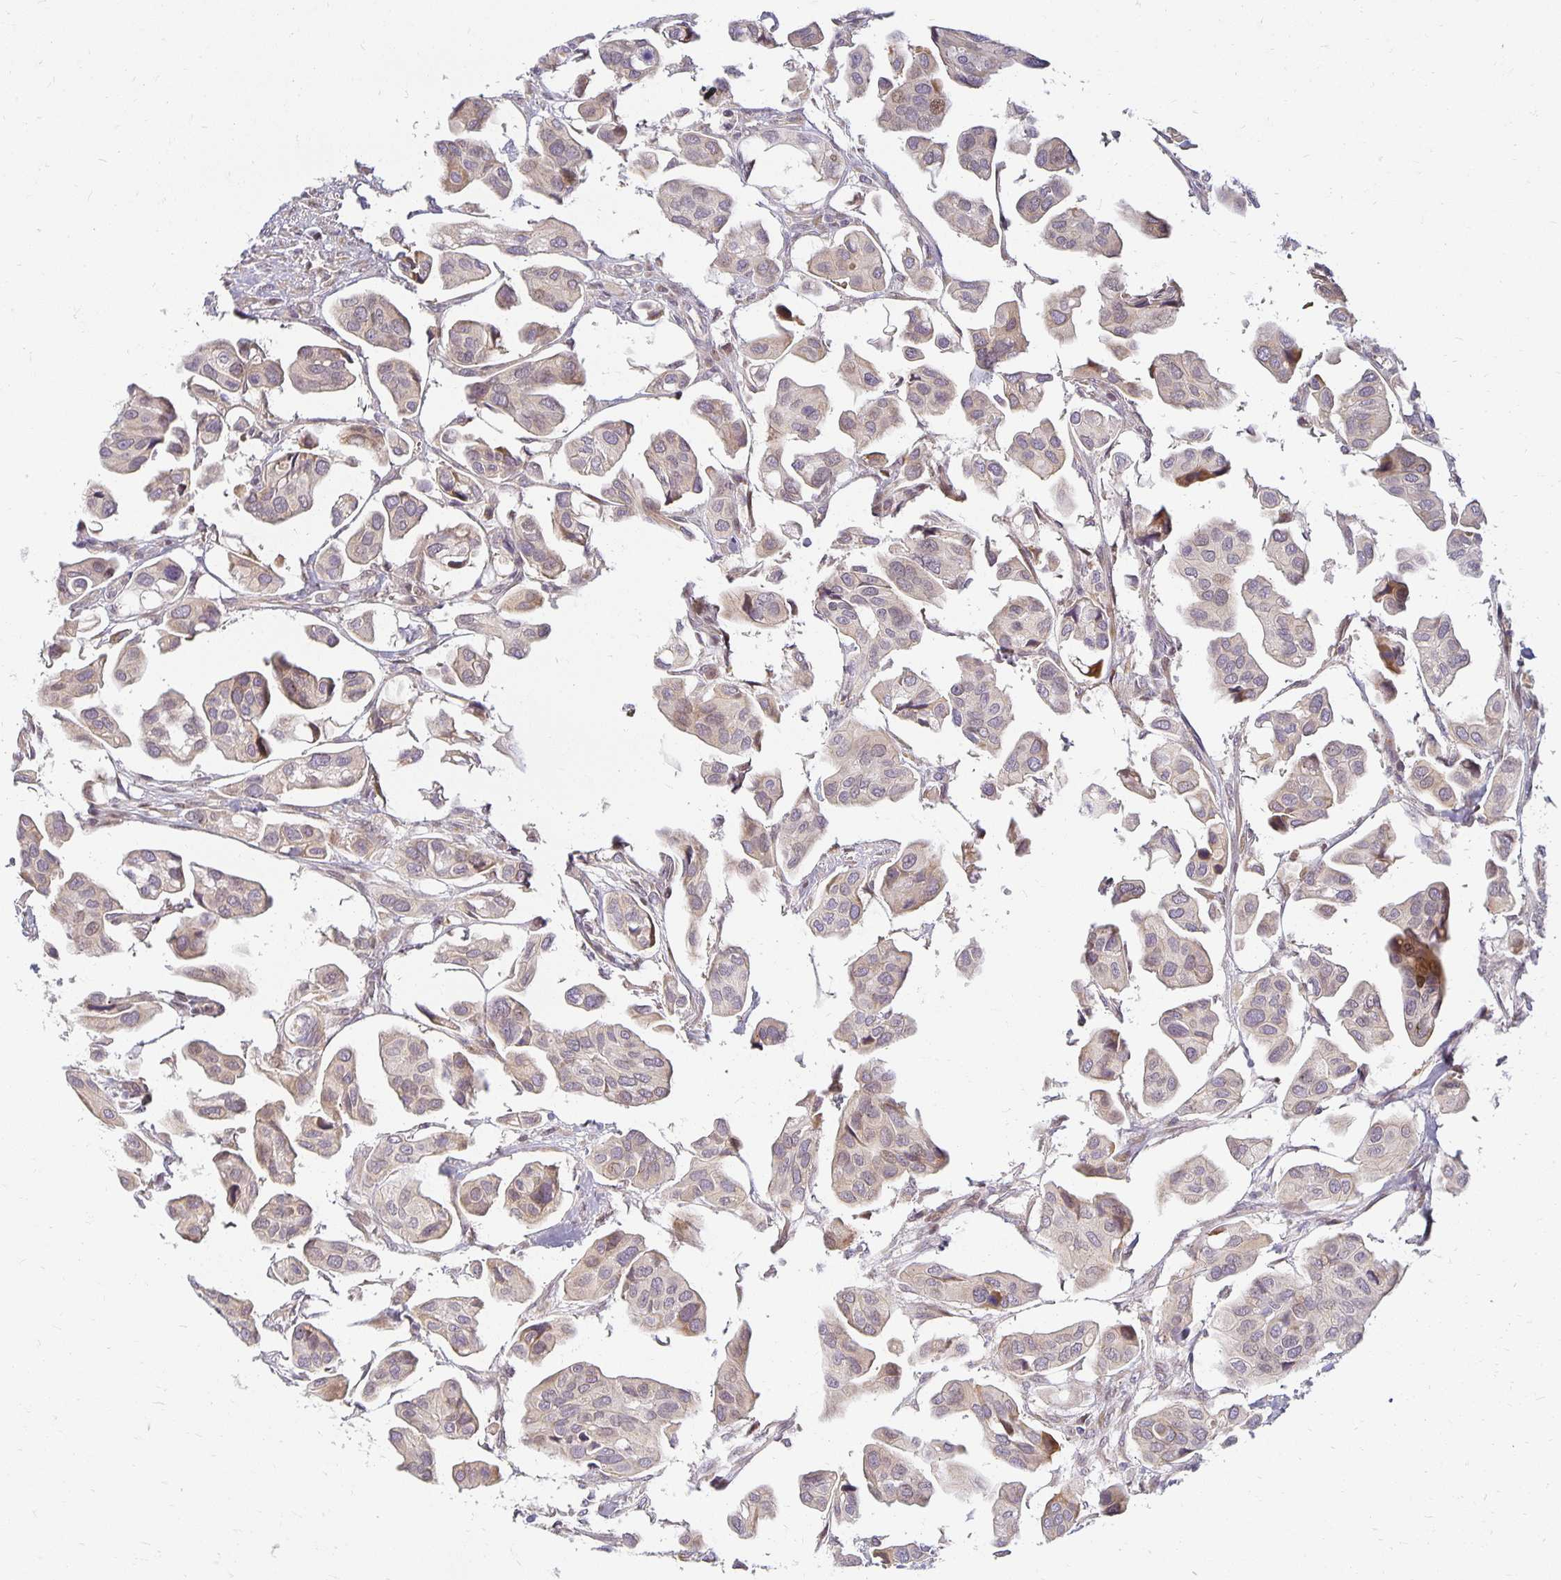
{"staining": {"intensity": "weak", "quantity": "25%-75%", "location": "cytoplasmic/membranous,nuclear"}, "tissue": "renal cancer", "cell_type": "Tumor cells", "image_type": "cancer", "snomed": [{"axis": "morphology", "description": "Adenocarcinoma, NOS"}, {"axis": "topography", "description": "Urinary bladder"}], "caption": "DAB immunohistochemical staining of human adenocarcinoma (renal) exhibits weak cytoplasmic/membranous and nuclear protein staining in about 25%-75% of tumor cells.", "gene": "EHF", "patient": {"sex": "male", "age": 61}}